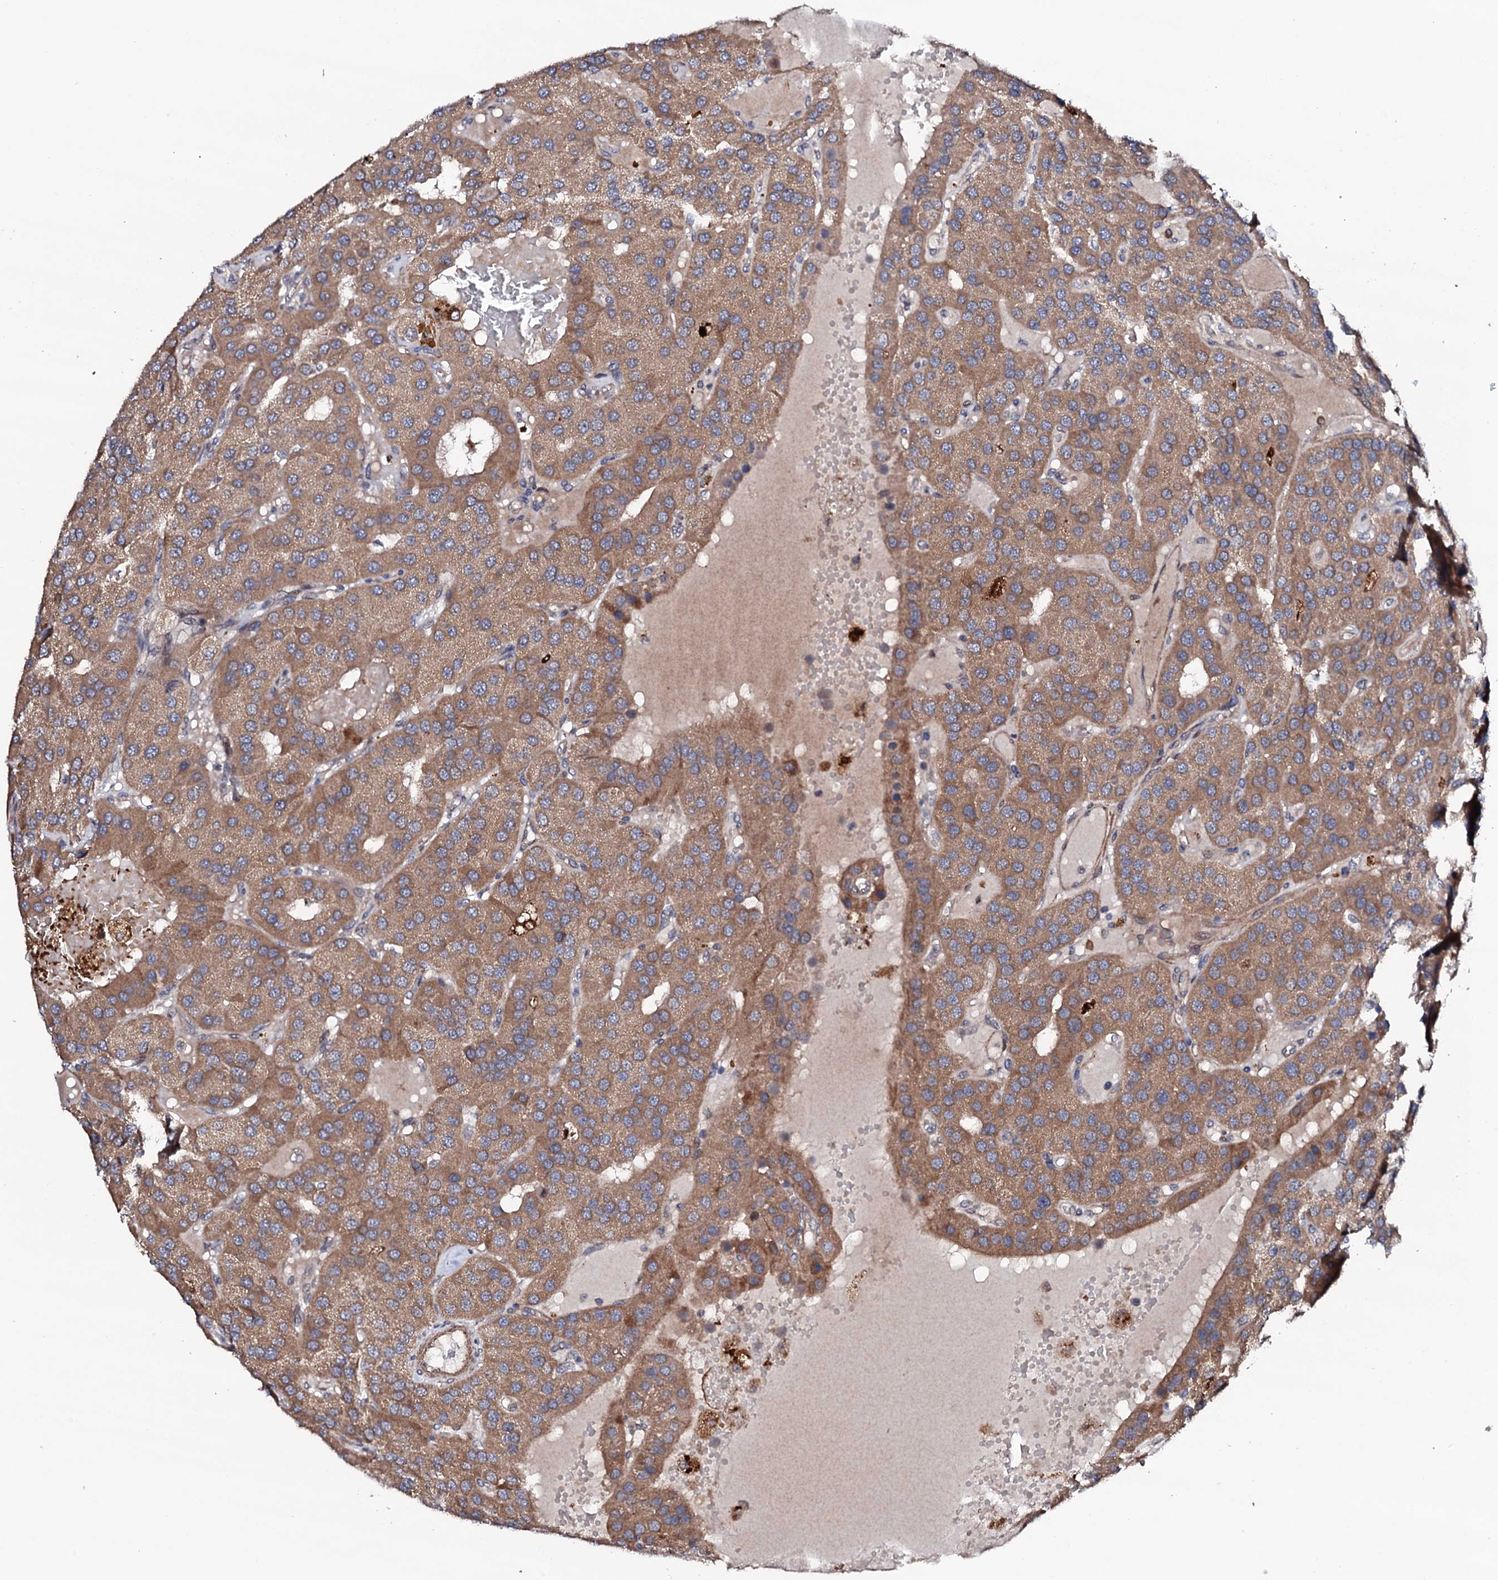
{"staining": {"intensity": "moderate", "quantity": ">75%", "location": "cytoplasmic/membranous"}, "tissue": "parathyroid gland", "cell_type": "Glandular cells", "image_type": "normal", "snomed": [{"axis": "morphology", "description": "Normal tissue, NOS"}, {"axis": "morphology", "description": "Adenoma, NOS"}, {"axis": "topography", "description": "Parathyroid gland"}], "caption": "The micrograph displays staining of normal parathyroid gland, revealing moderate cytoplasmic/membranous protein positivity (brown color) within glandular cells. The protein of interest is stained brown, and the nuclei are stained in blue (DAB (3,3'-diaminobenzidine) IHC with brightfield microscopy, high magnification).", "gene": "CIAO2A", "patient": {"sex": "female", "age": 86}}